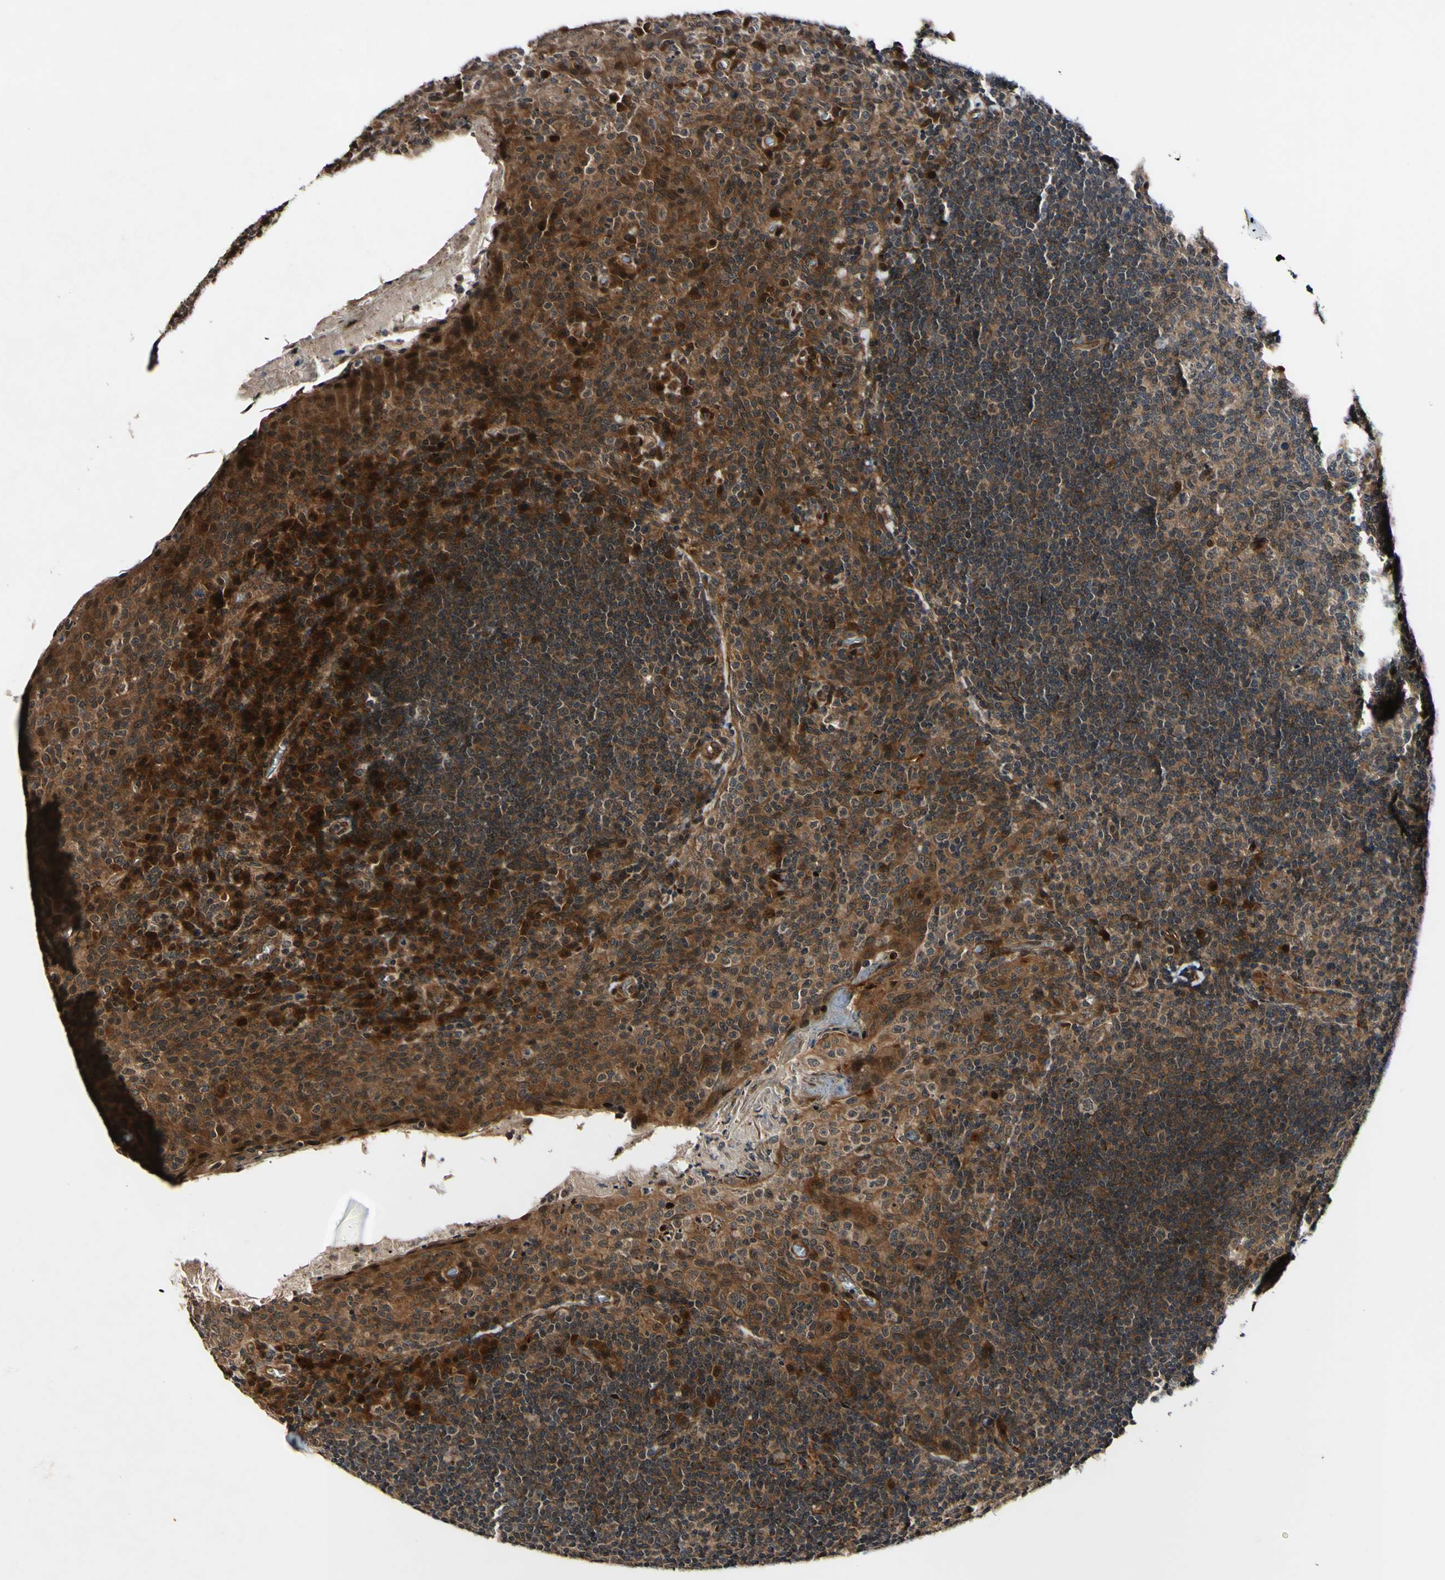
{"staining": {"intensity": "weak", "quantity": ">75%", "location": "cytoplasmic/membranous"}, "tissue": "tonsil", "cell_type": "Germinal center cells", "image_type": "normal", "snomed": [{"axis": "morphology", "description": "Normal tissue, NOS"}, {"axis": "topography", "description": "Tonsil"}], "caption": "Immunohistochemistry photomicrograph of normal tonsil: human tonsil stained using IHC shows low levels of weak protein expression localized specifically in the cytoplasmic/membranous of germinal center cells, appearing as a cytoplasmic/membranous brown color.", "gene": "CSNK1E", "patient": {"sex": "male", "age": 17}}